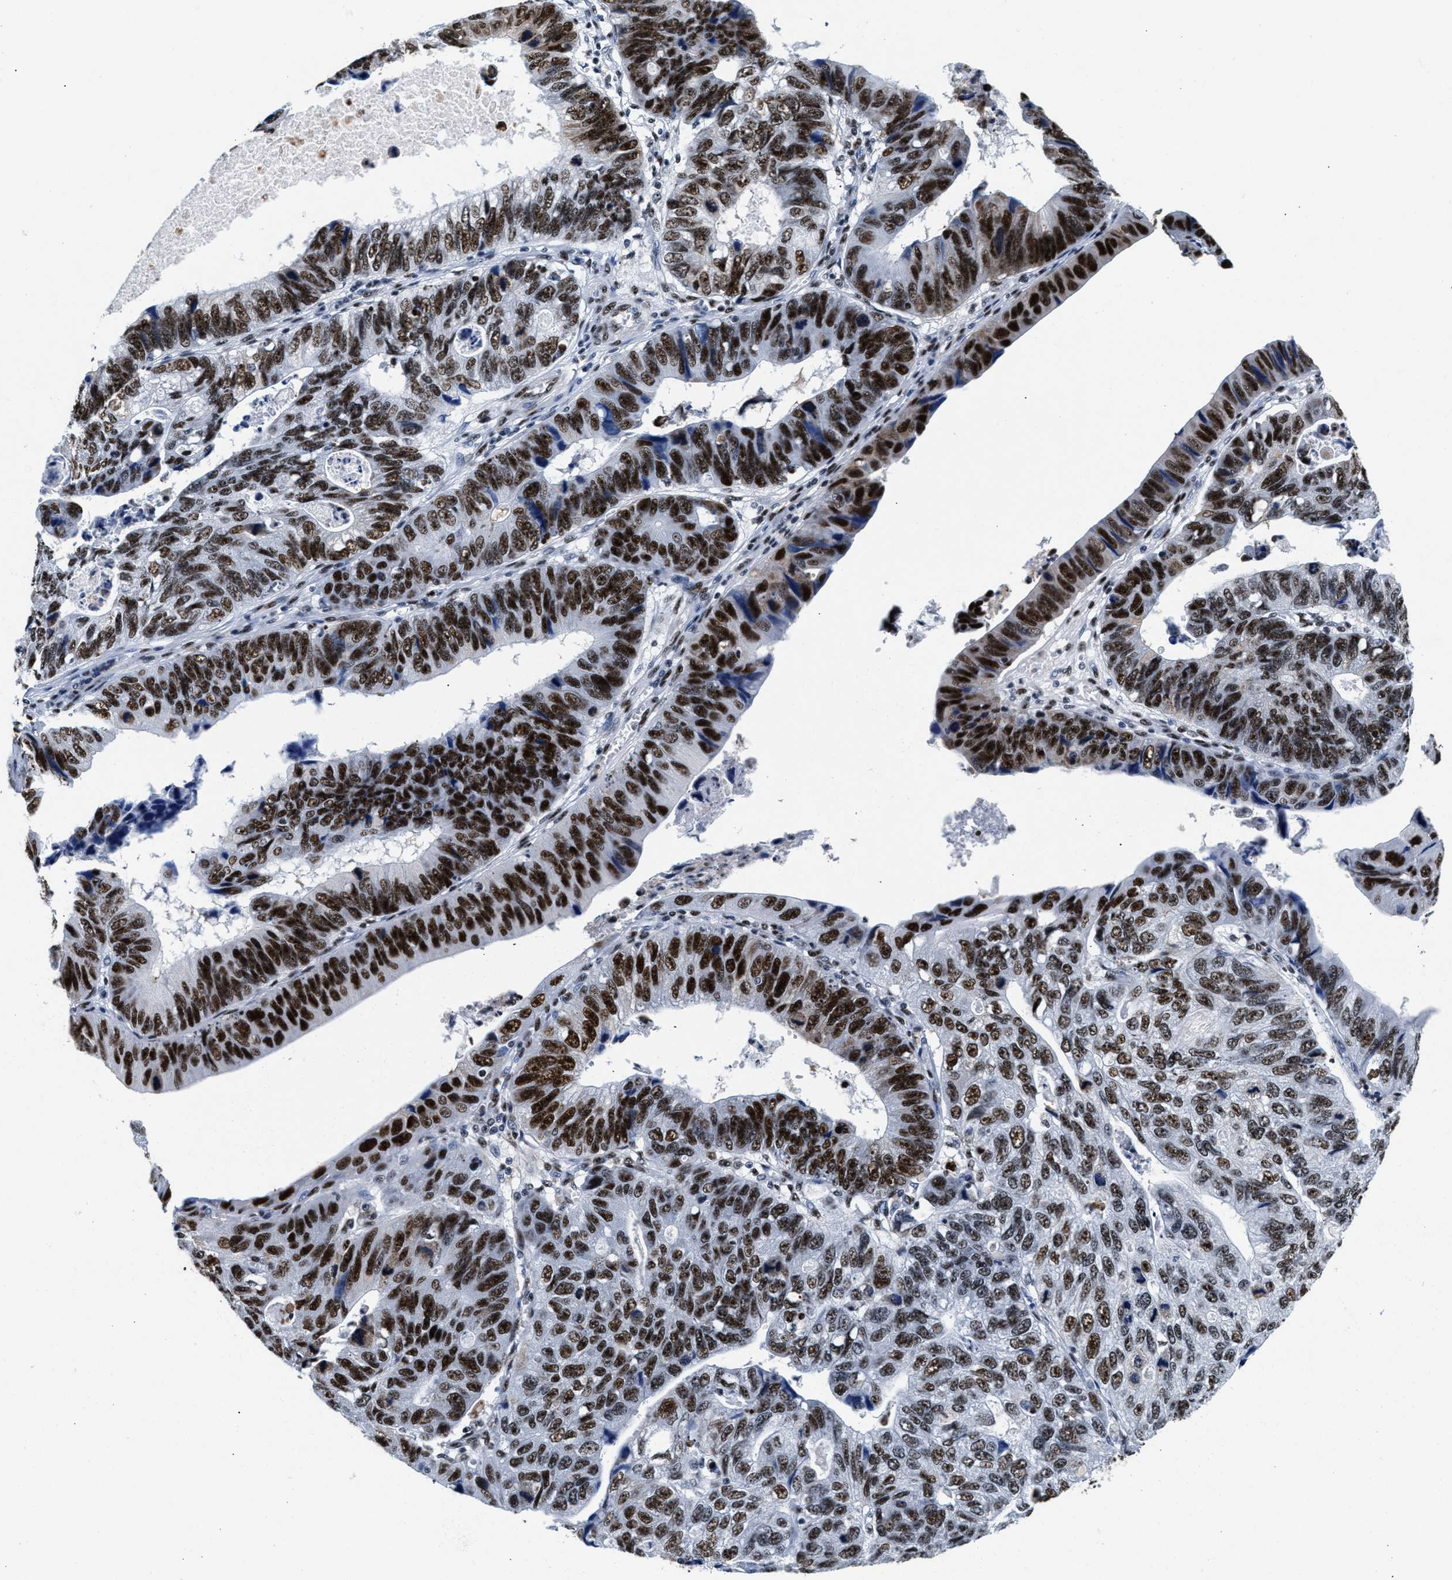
{"staining": {"intensity": "strong", "quantity": ">75%", "location": "nuclear"}, "tissue": "stomach cancer", "cell_type": "Tumor cells", "image_type": "cancer", "snomed": [{"axis": "morphology", "description": "Adenocarcinoma, NOS"}, {"axis": "topography", "description": "Stomach"}], "caption": "Human stomach cancer stained with a brown dye exhibits strong nuclear positive staining in about >75% of tumor cells.", "gene": "RAD50", "patient": {"sex": "male", "age": 59}}